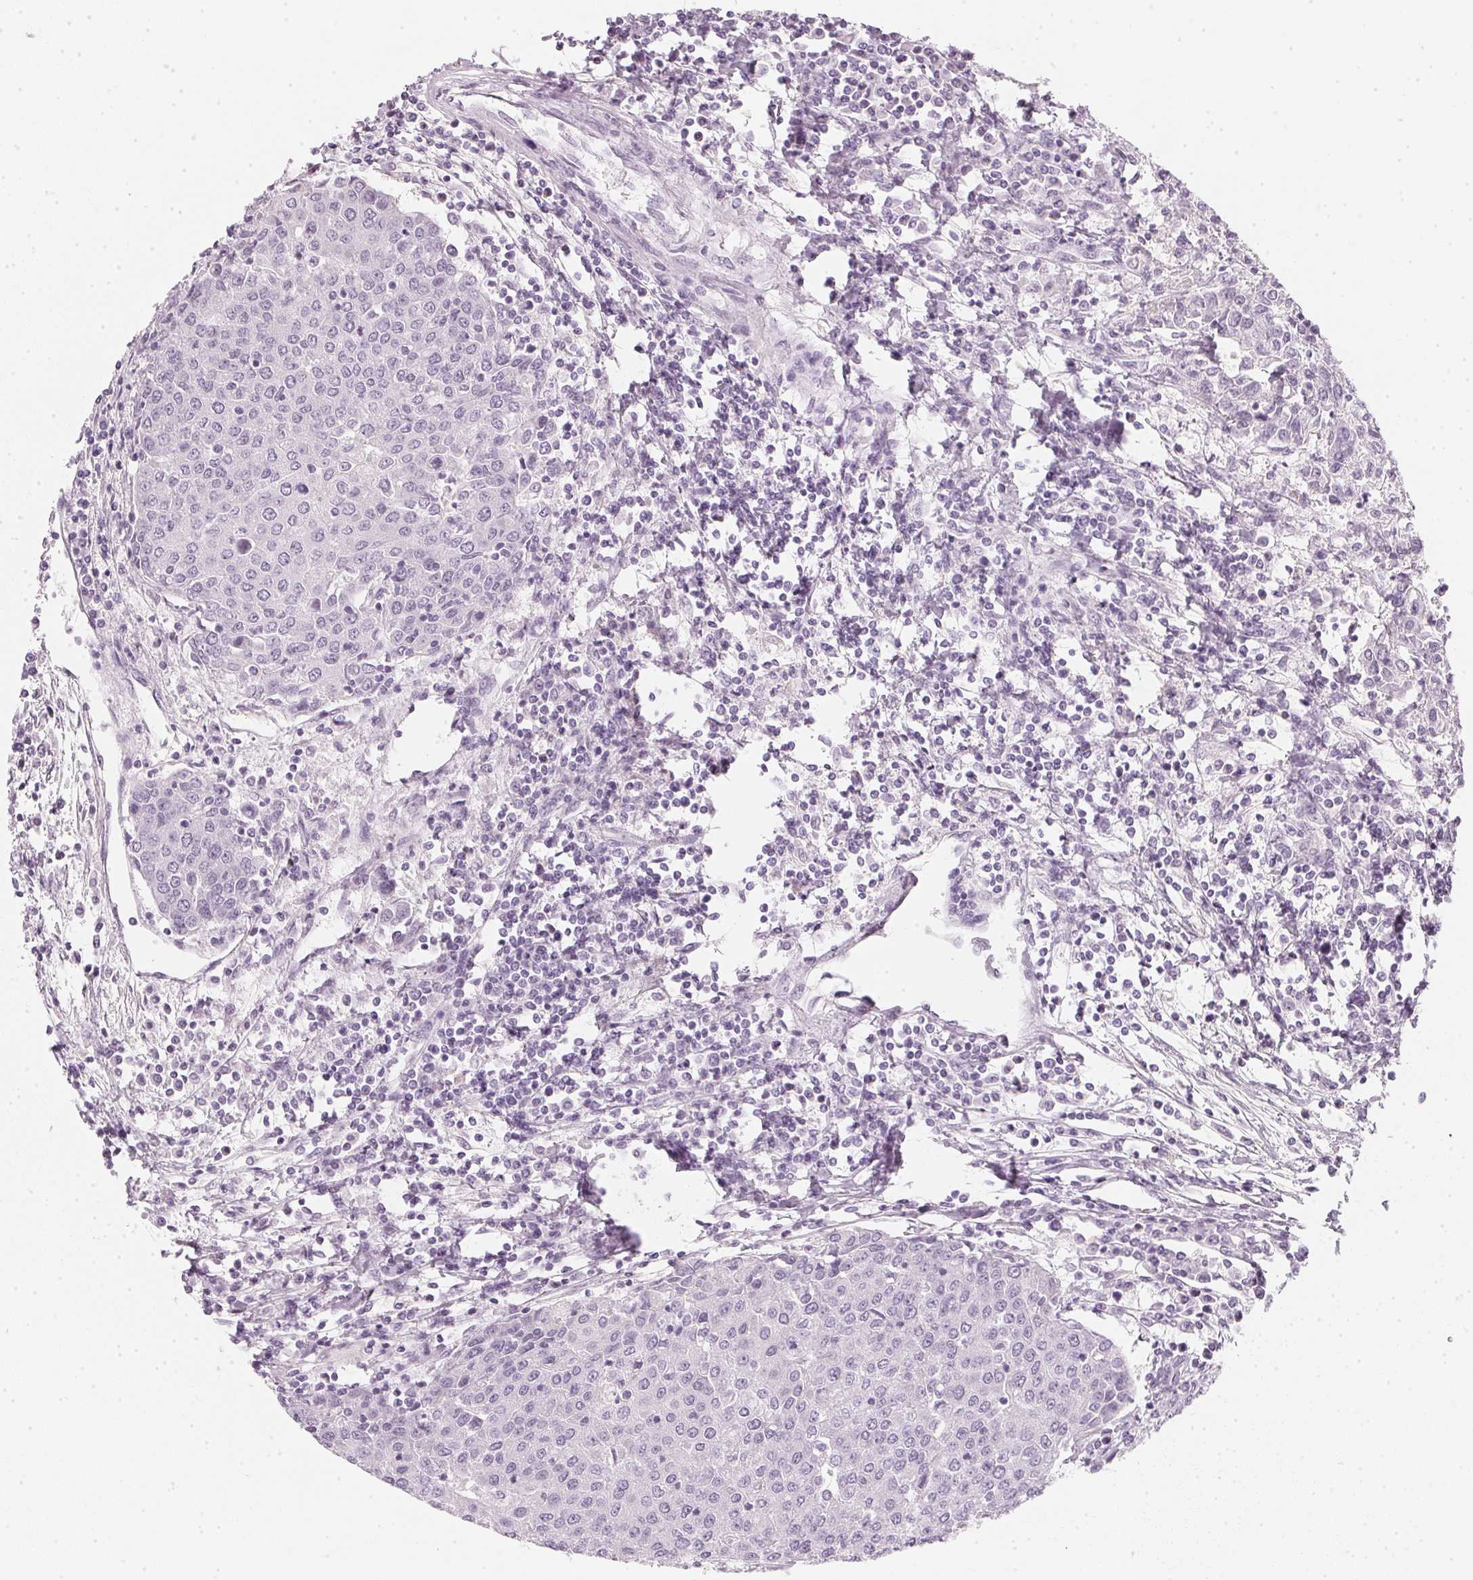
{"staining": {"intensity": "negative", "quantity": "none", "location": "none"}, "tissue": "urothelial cancer", "cell_type": "Tumor cells", "image_type": "cancer", "snomed": [{"axis": "morphology", "description": "Urothelial carcinoma, High grade"}, {"axis": "topography", "description": "Urinary bladder"}], "caption": "The image demonstrates no staining of tumor cells in urothelial carcinoma (high-grade).", "gene": "CHST4", "patient": {"sex": "female", "age": 85}}